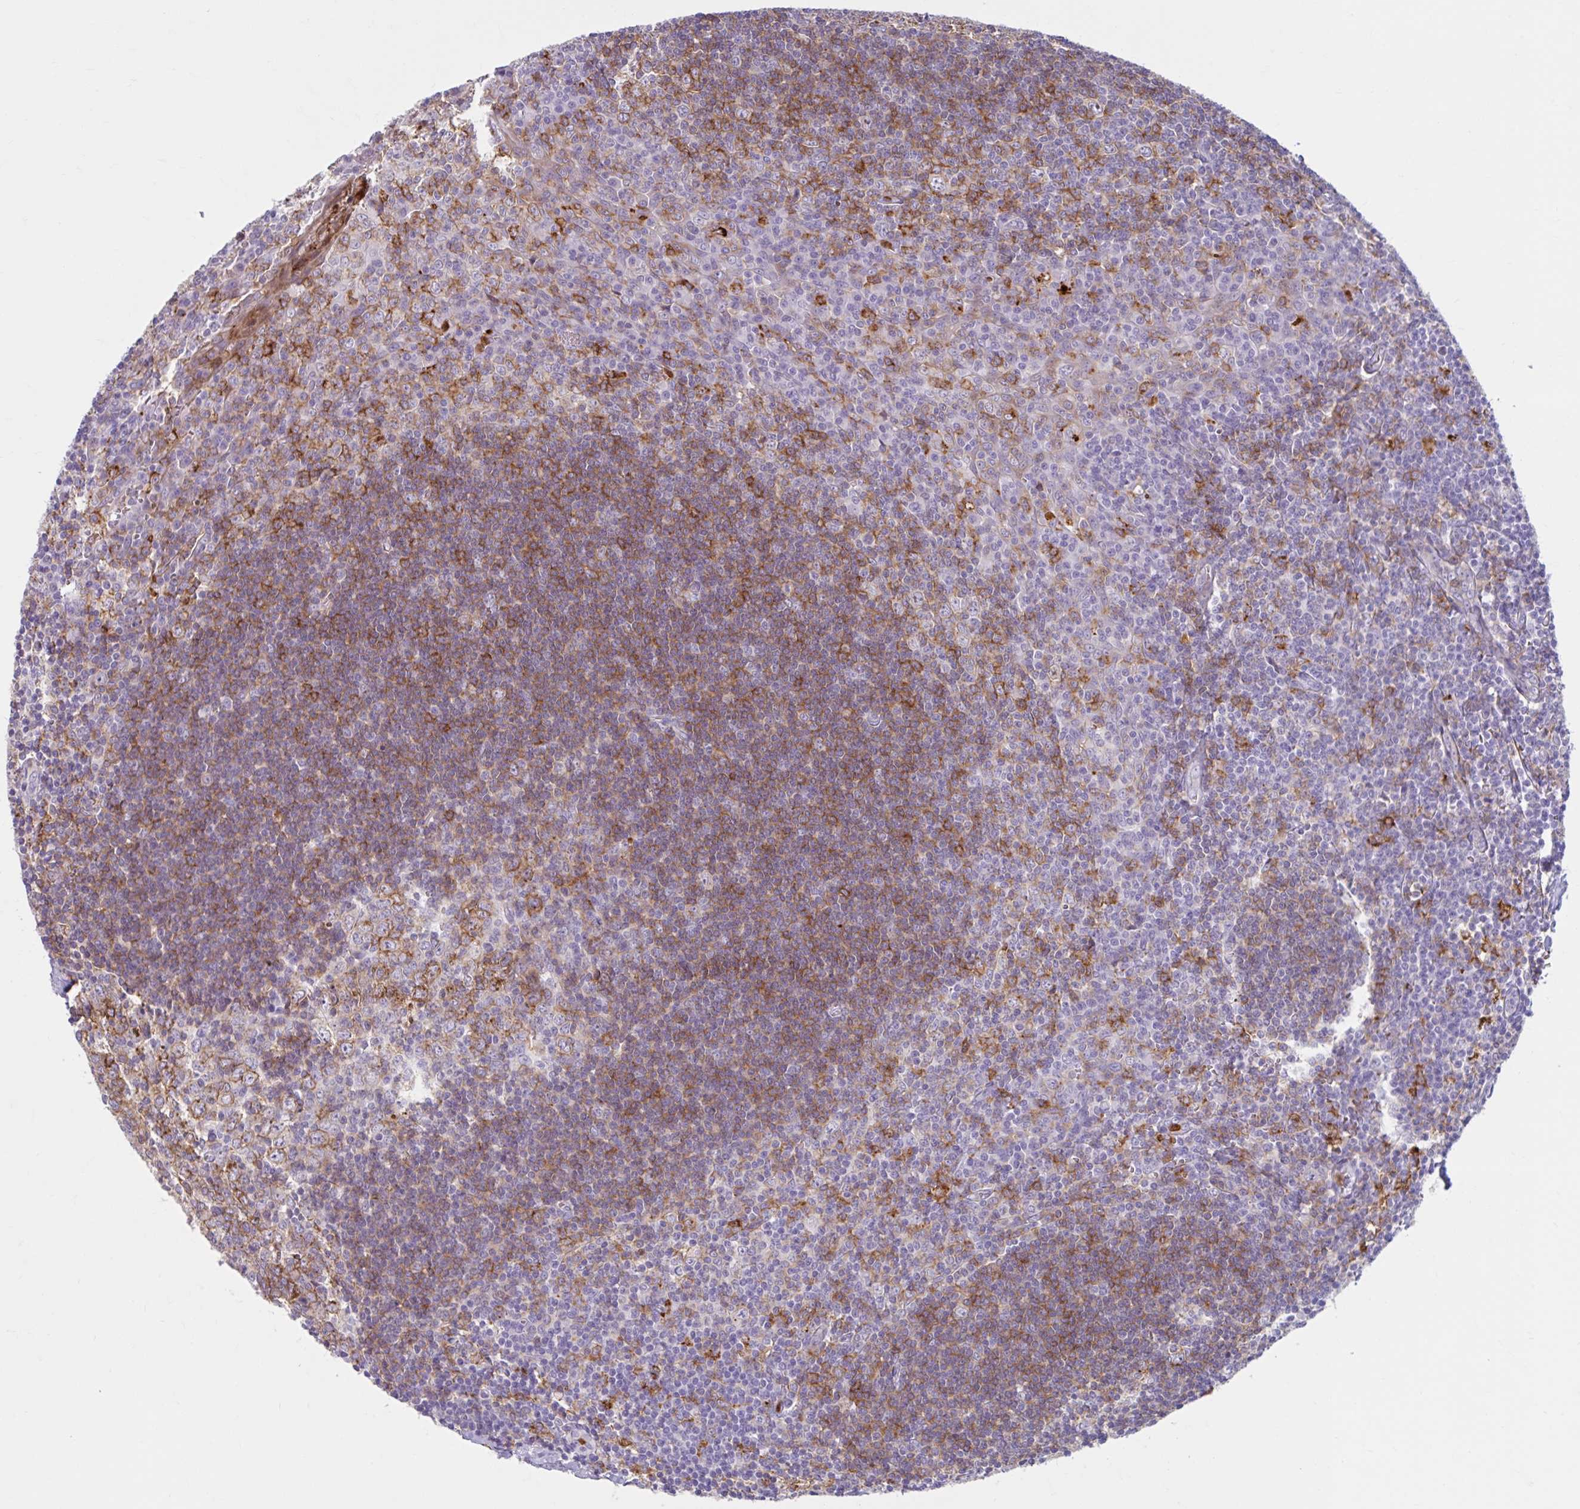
{"staining": {"intensity": "negative", "quantity": "none", "location": "none"}, "tissue": "tonsil", "cell_type": "Germinal center cells", "image_type": "normal", "snomed": [{"axis": "morphology", "description": "Normal tissue, NOS"}, {"axis": "topography", "description": "Tonsil"}], "caption": "Immunohistochemical staining of unremarkable tonsil shows no significant positivity in germinal center cells.", "gene": "CEP120", "patient": {"sex": "male", "age": 27}}